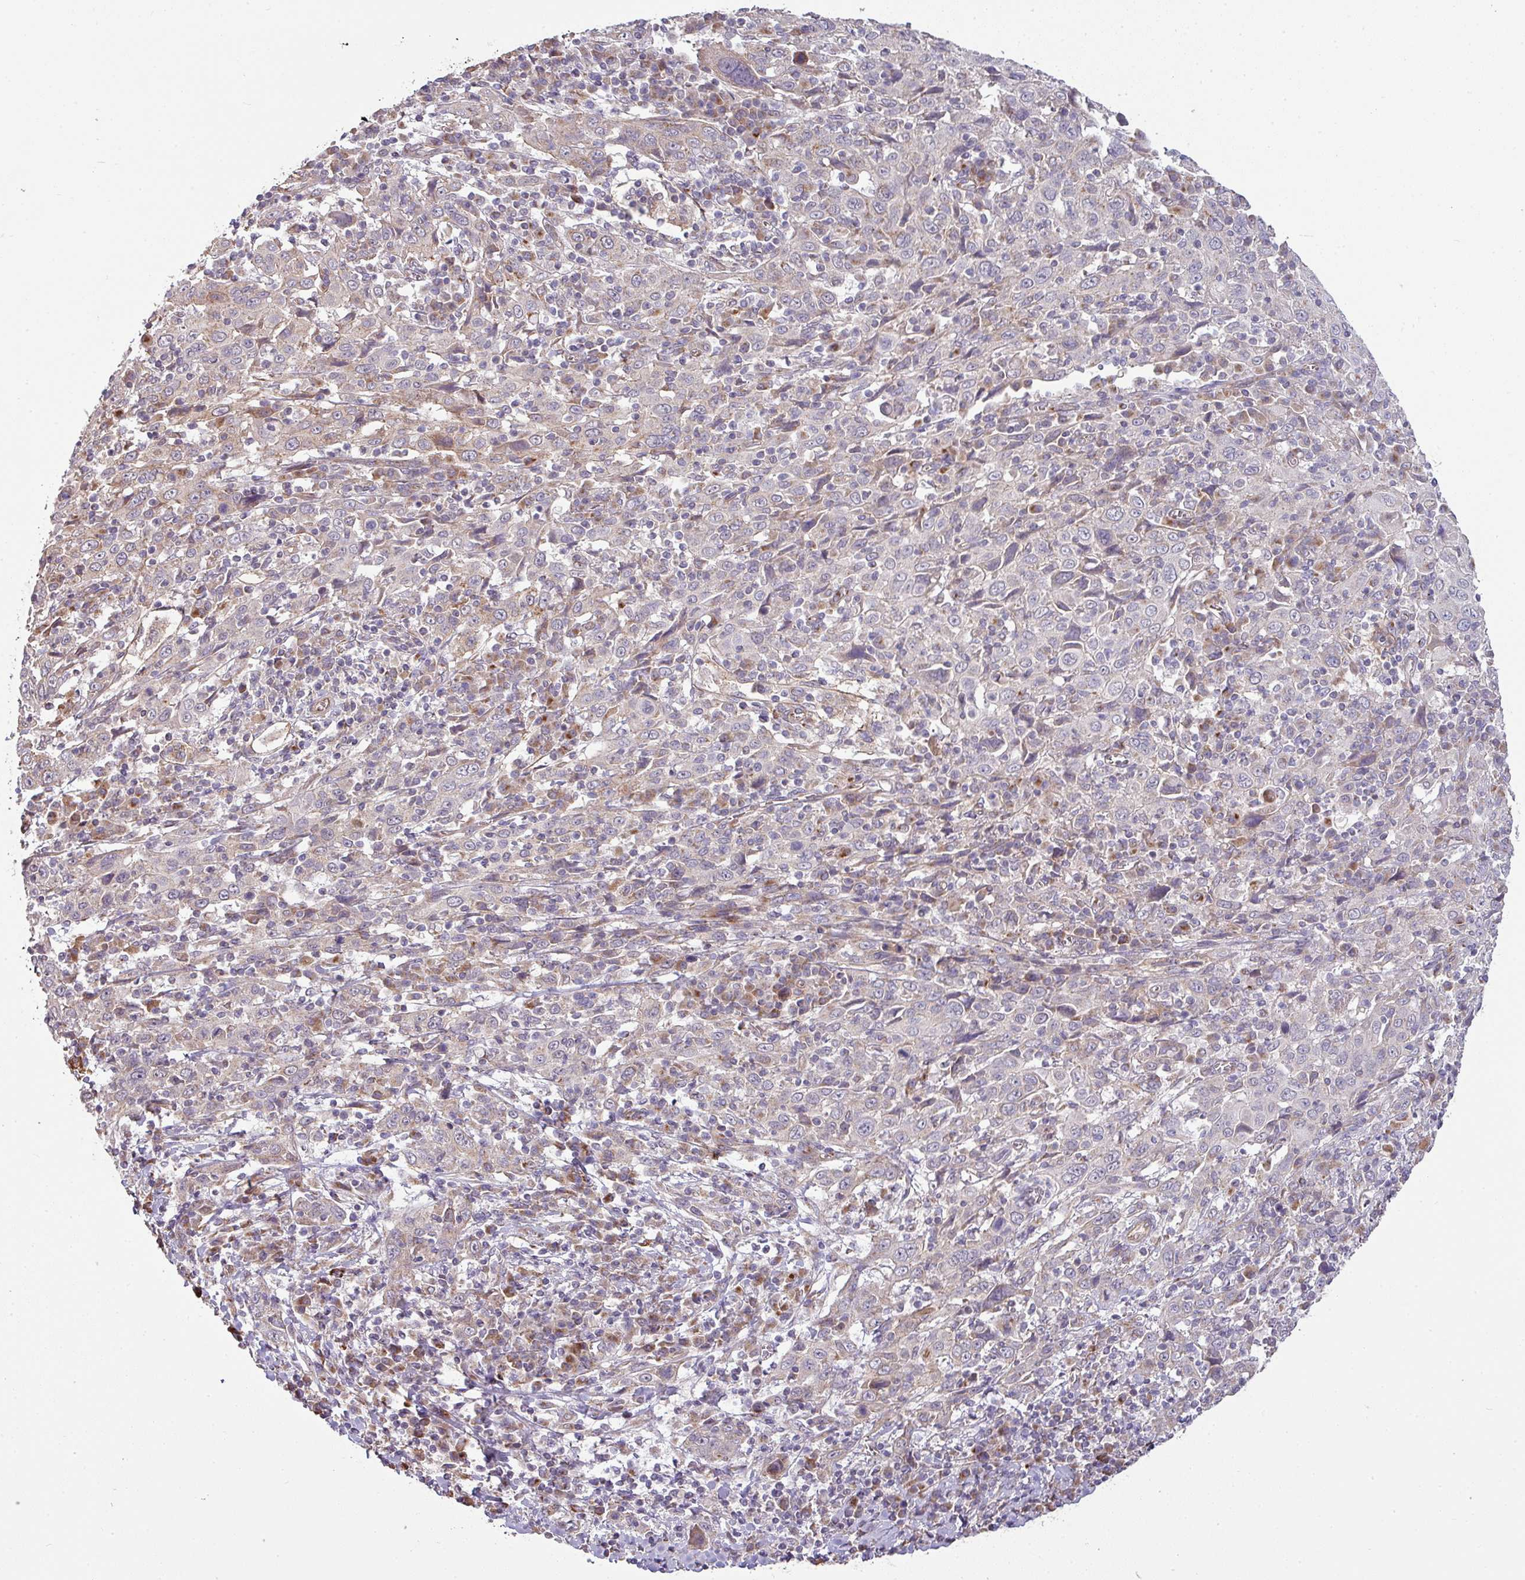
{"staining": {"intensity": "weak", "quantity": "25%-75%", "location": "cytoplasmic/membranous"}, "tissue": "cervical cancer", "cell_type": "Tumor cells", "image_type": "cancer", "snomed": [{"axis": "morphology", "description": "Squamous cell carcinoma, NOS"}, {"axis": "topography", "description": "Cervix"}], "caption": "Human cervical cancer stained with a brown dye demonstrates weak cytoplasmic/membranous positive expression in approximately 25%-75% of tumor cells.", "gene": "TIMMDC1", "patient": {"sex": "female", "age": 46}}